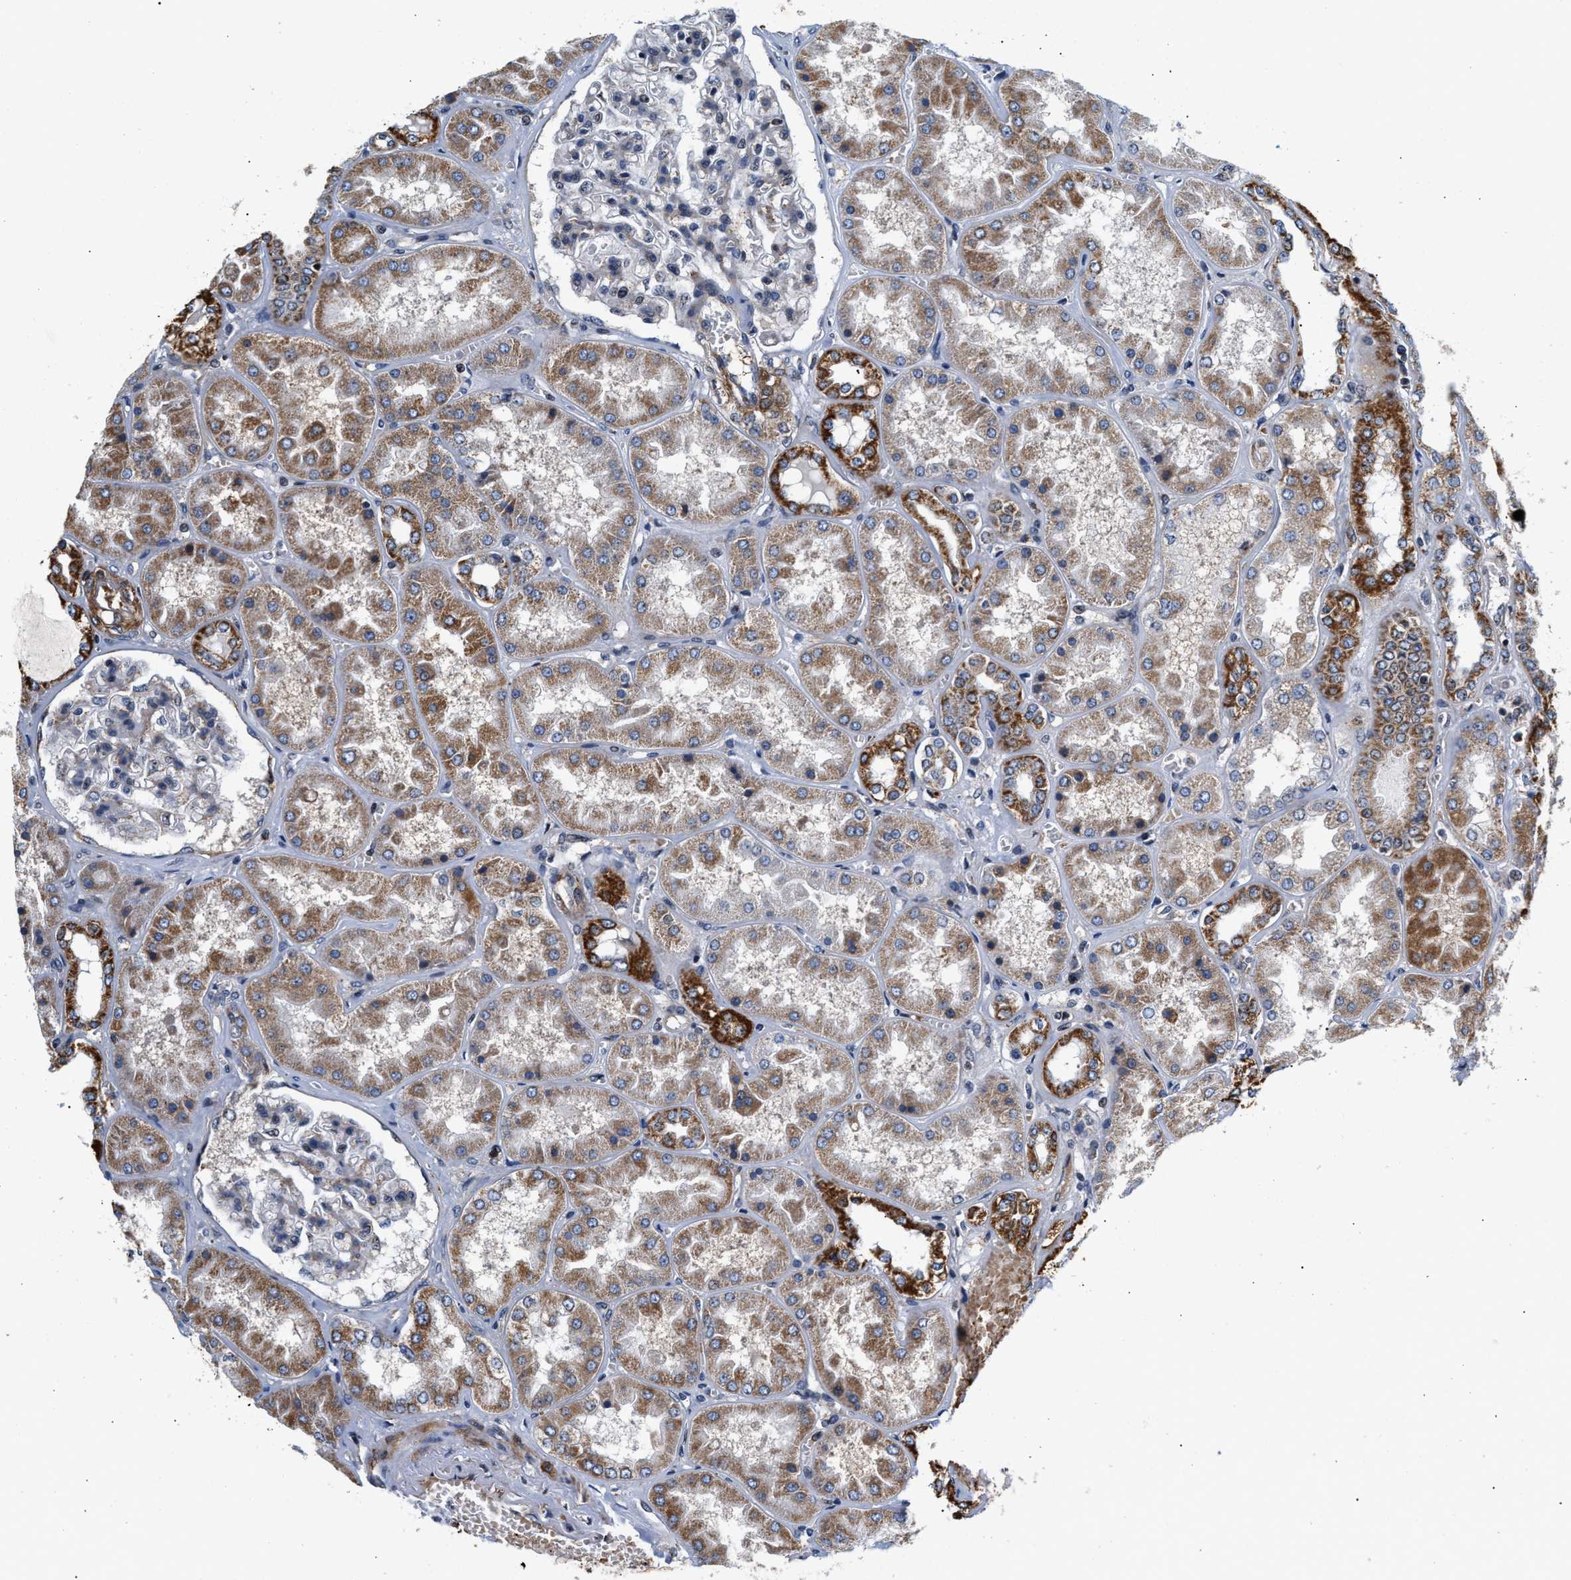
{"staining": {"intensity": "weak", "quantity": "25%-75%", "location": "cytoplasmic/membranous"}, "tissue": "kidney", "cell_type": "Cells in glomeruli", "image_type": "normal", "snomed": [{"axis": "morphology", "description": "Normal tissue, NOS"}, {"axis": "topography", "description": "Kidney"}], "caption": "DAB (3,3'-diaminobenzidine) immunohistochemical staining of benign kidney demonstrates weak cytoplasmic/membranous protein expression in approximately 25%-75% of cells in glomeruli.", "gene": "SGK1", "patient": {"sex": "female", "age": 56}}